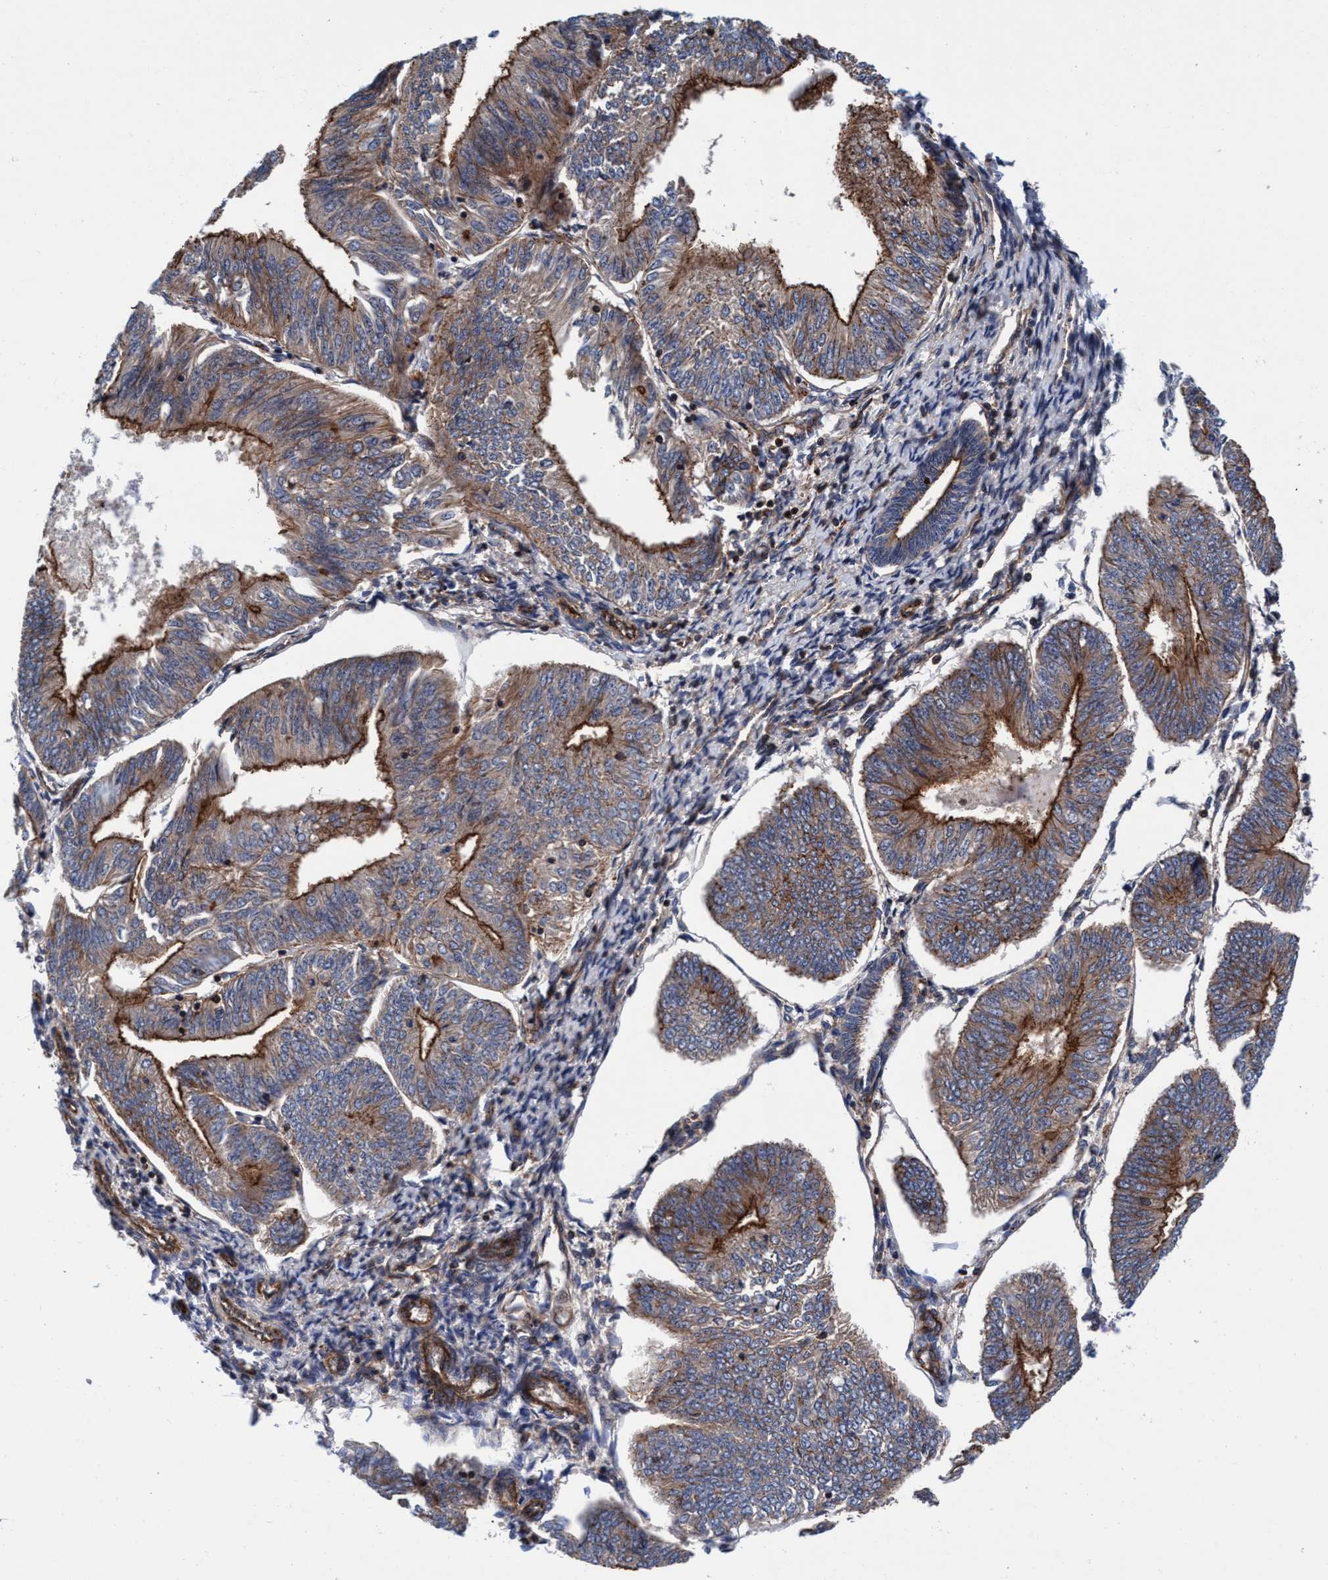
{"staining": {"intensity": "strong", "quantity": "25%-75%", "location": "cytoplasmic/membranous"}, "tissue": "endometrial cancer", "cell_type": "Tumor cells", "image_type": "cancer", "snomed": [{"axis": "morphology", "description": "Adenocarcinoma, NOS"}, {"axis": "topography", "description": "Endometrium"}], "caption": "Endometrial cancer stained with IHC reveals strong cytoplasmic/membranous staining in about 25%-75% of tumor cells. The staining is performed using DAB (3,3'-diaminobenzidine) brown chromogen to label protein expression. The nuclei are counter-stained blue using hematoxylin.", "gene": "MCM3AP", "patient": {"sex": "female", "age": 58}}